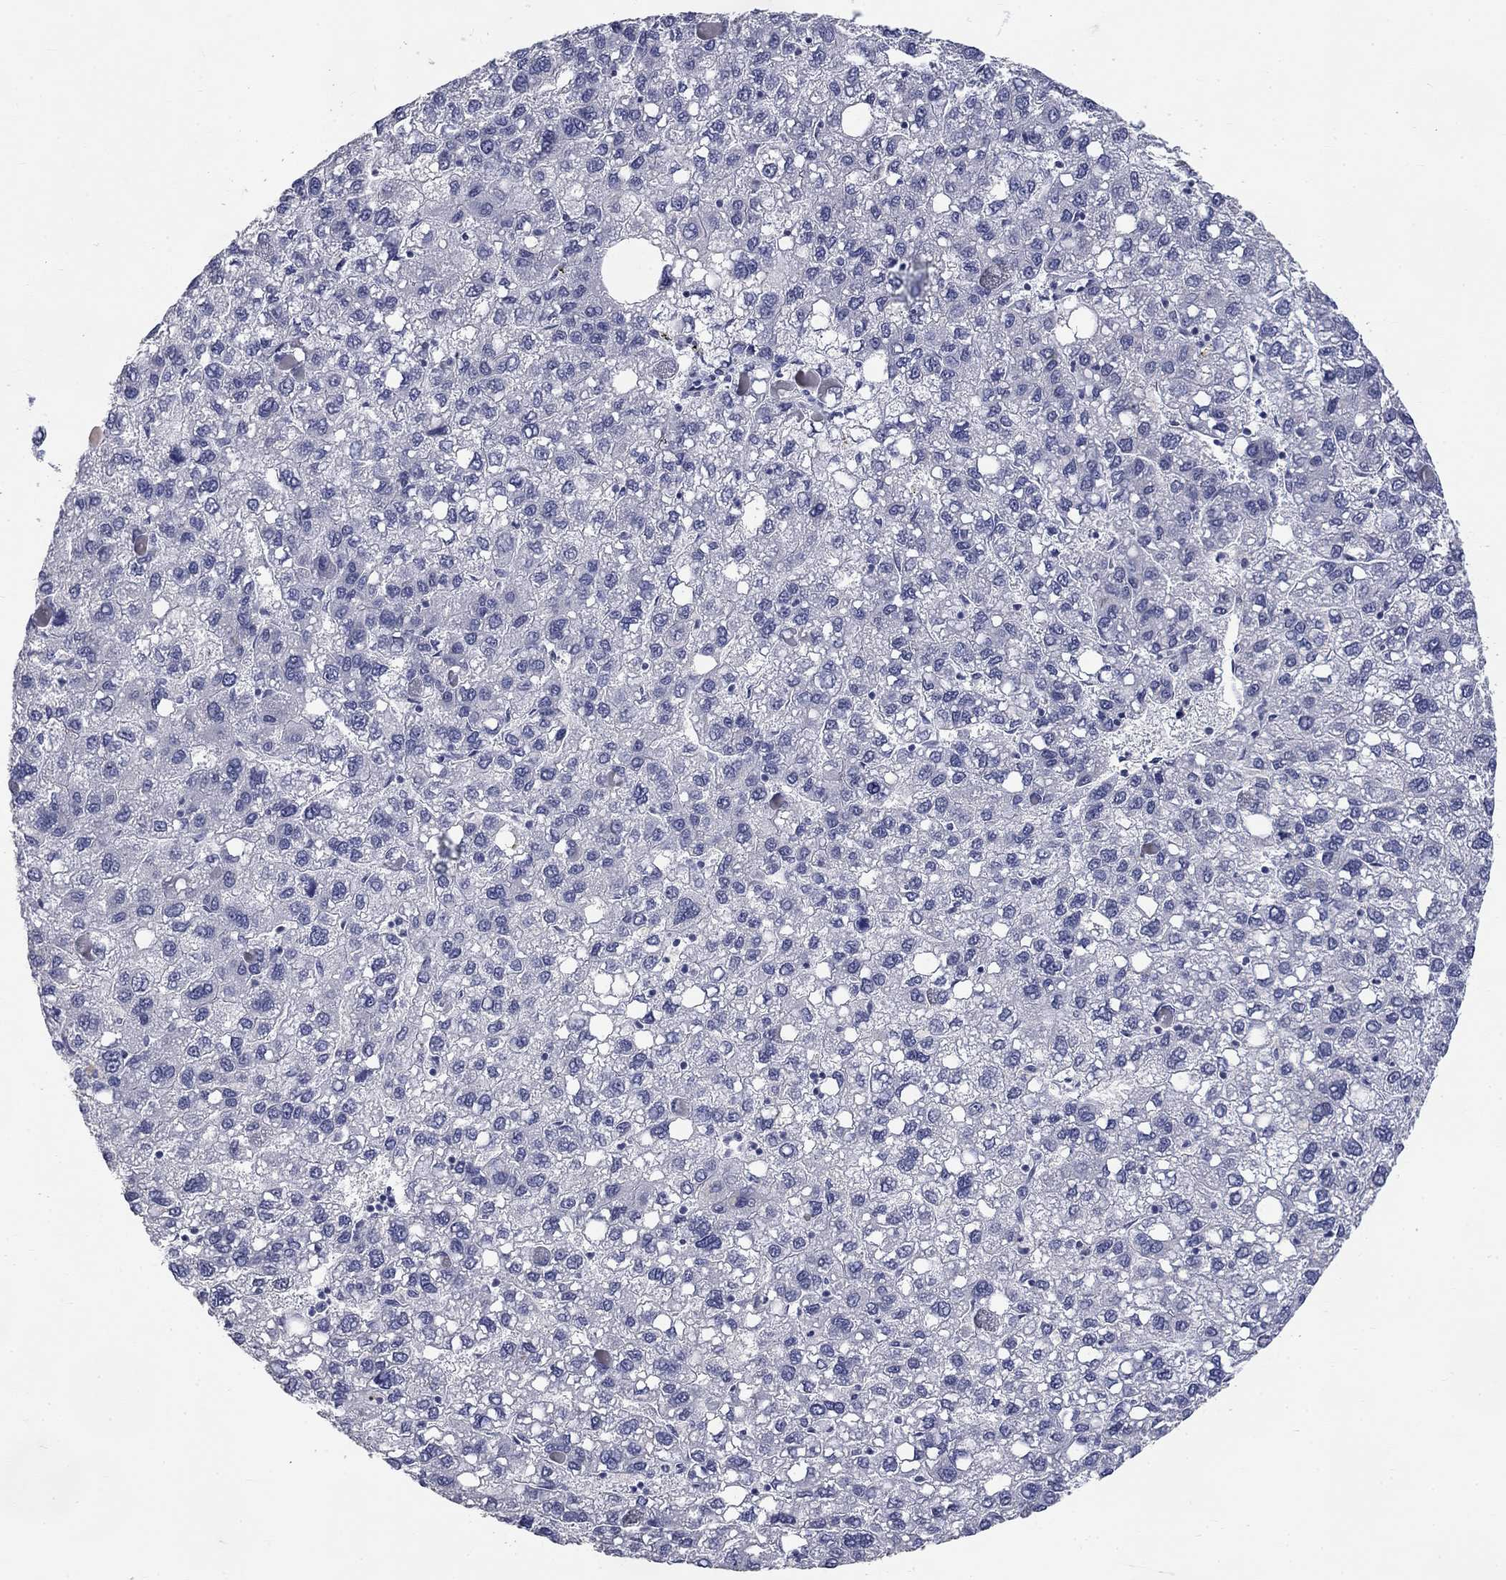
{"staining": {"intensity": "negative", "quantity": "none", "location": "none"}, "tissue": "liver cancer", "cell_type": "Tumor cells", "image_type": "cancer", "snomed": [{"axis": "morphology", "description": "Carcinoma, Hepatocellular, NOS"}, {"axis": "topography", "description": "Liver"}], "caption": "IHC of human liver hepatocellular carcinoma exhibits no staining in tumor cells.", "gene": "ELAVL4", "patient": {"sex": "female", "age": 82}}